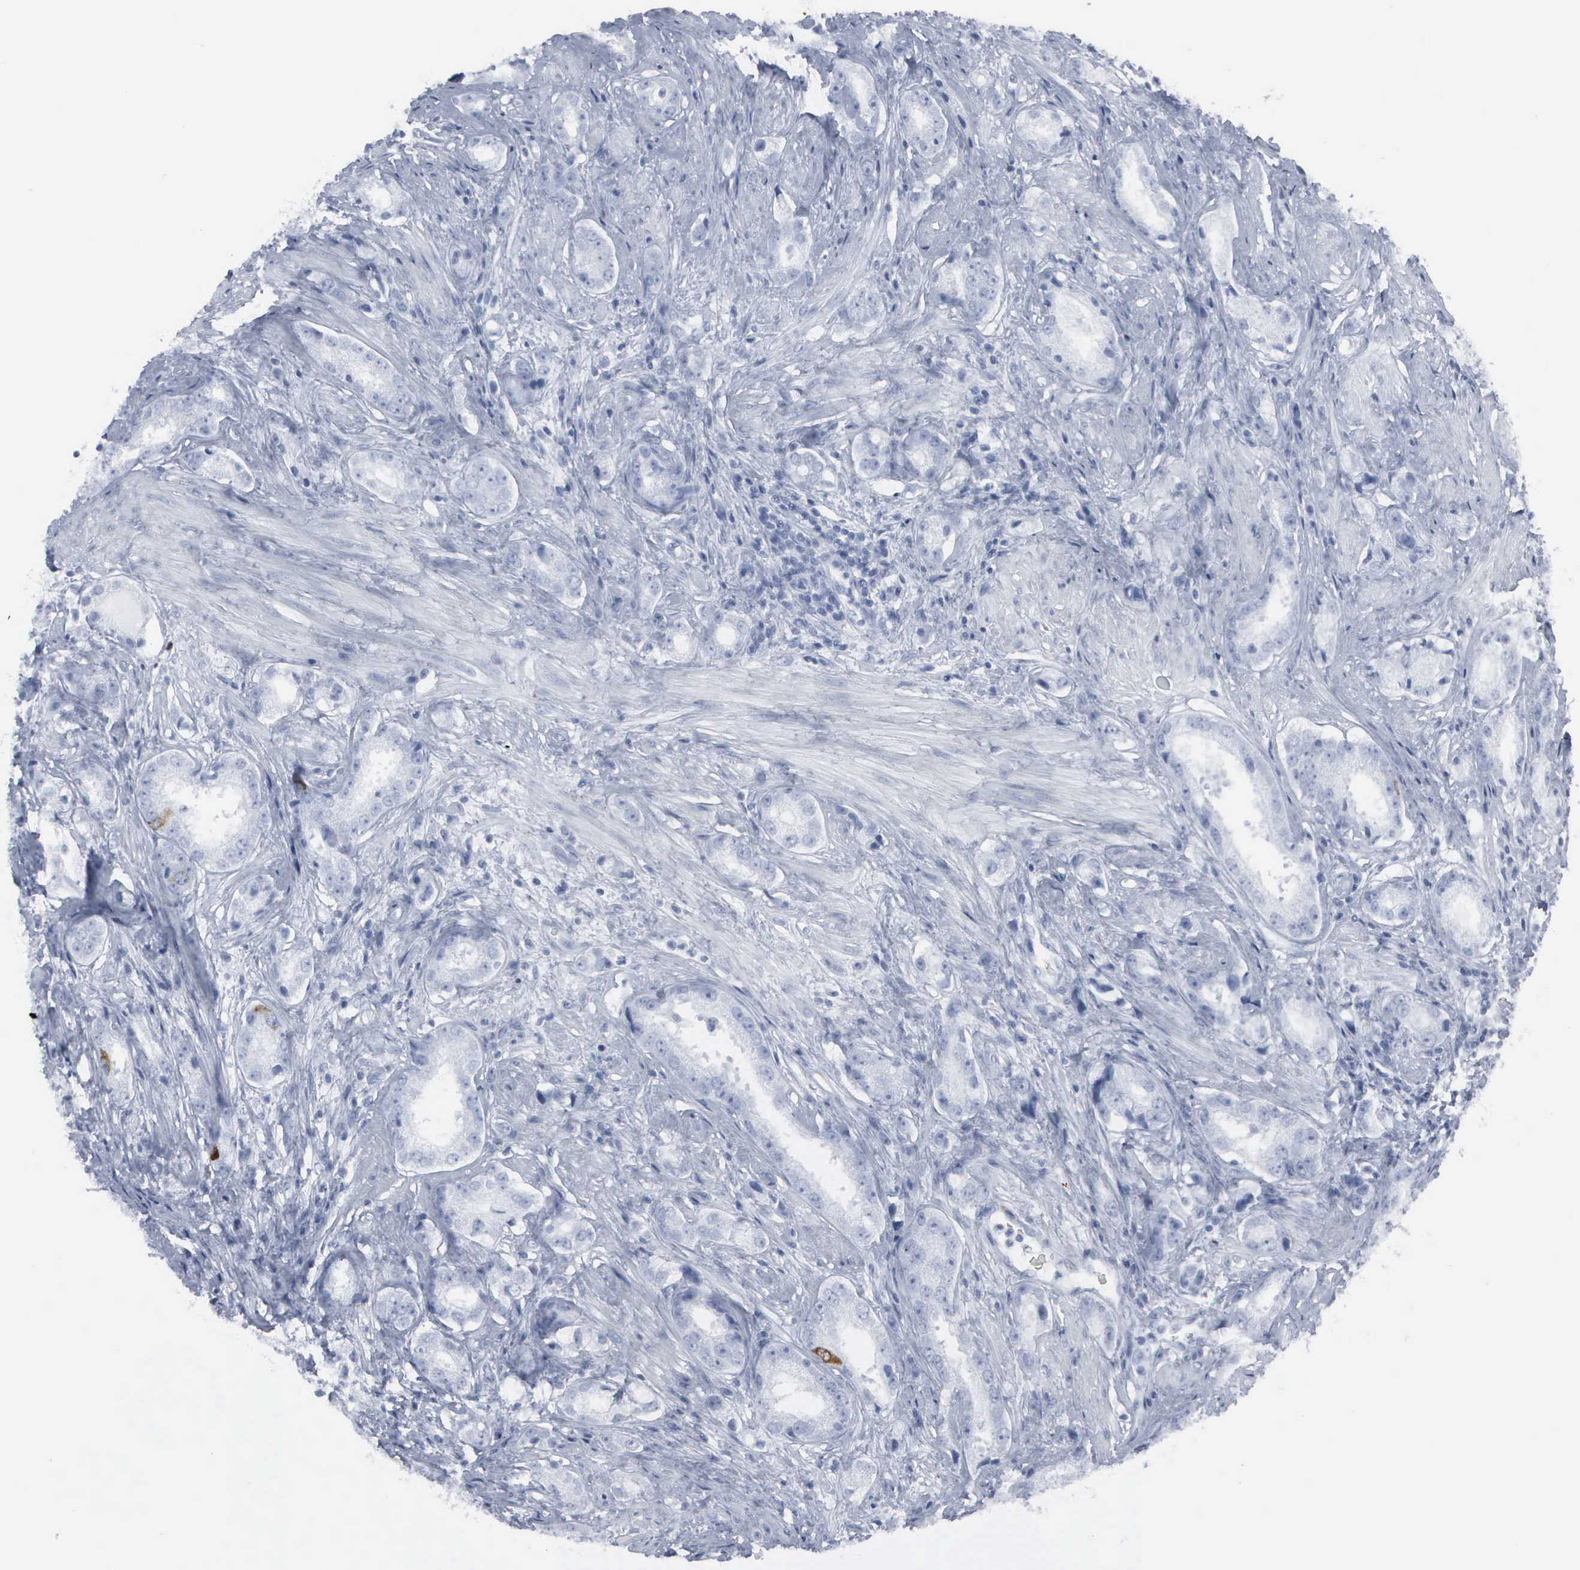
{"staining": {"intensity": "weak", "quantity": "<25%", "location": "nuclear"}, "tissue": "prostate cancer", "cell_type": "Tumor cells", "image_type": "cancer", "snomed": [{"axis": "morphology", "description": "Adenocarcinoma, Medium grade"}, {"axis": "topography", "description": "Prostate"}], "caption": "The micrograph demonstrates no staining of tumor cells in prostate medium-grade adenocarcinoma.", "gene": "CCNB1", "patient": {"sex": "male", "age": 53}}